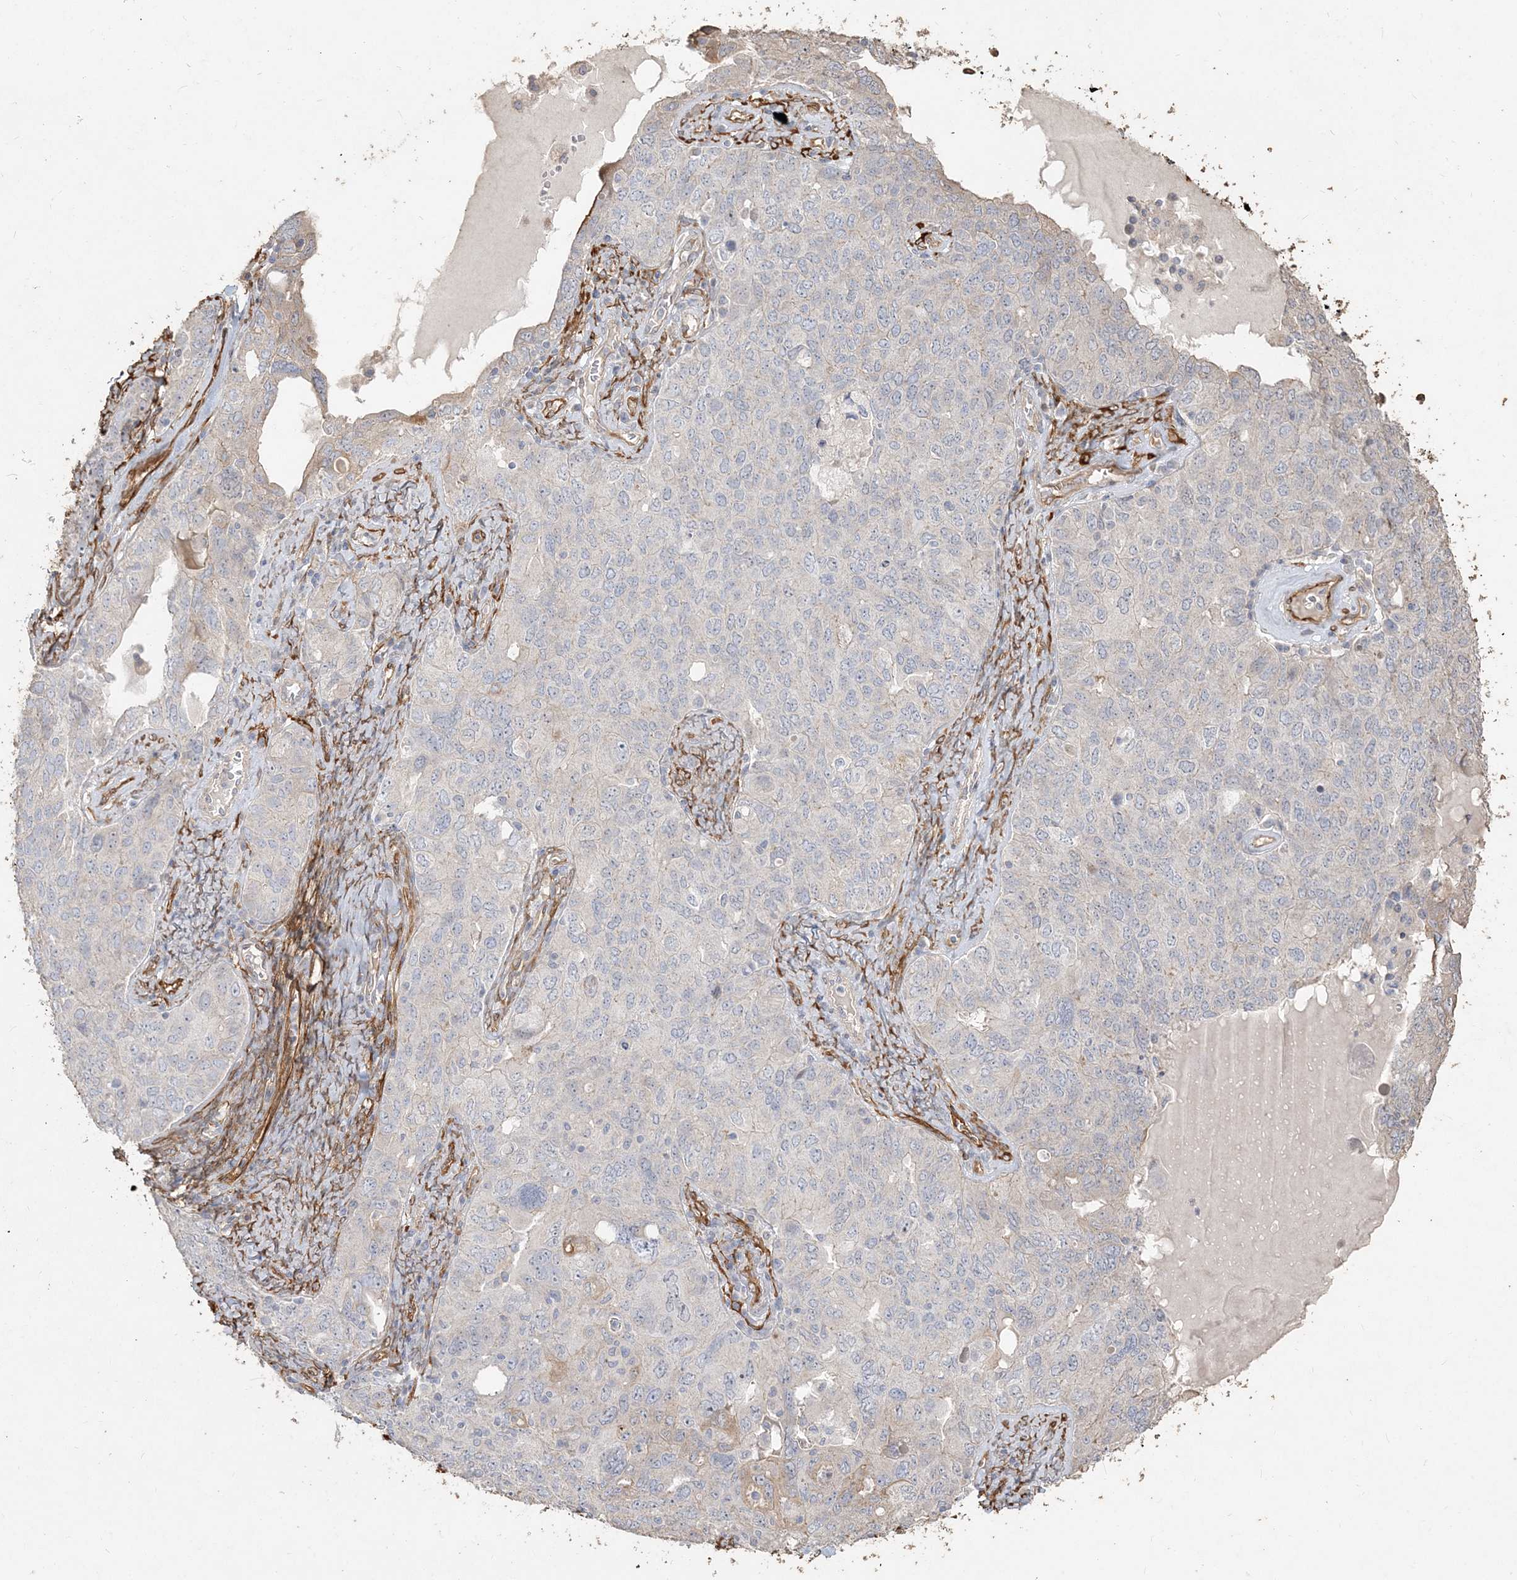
{"staining": {"intensity": "negative", "quantity": "none", "location": "none"}, "tissue": "ovarian cancer", "cell_type": "Tumor cells", "image_type": "cancer", "snomed": [{"axis": "morphology", "description": "Carcinoma, endometroid"}, {"axis": "topography", "description": "Ovary"}], "caption": "Immunohistochemical staining of ovarian cancer exhibits no significant expression in tumor cells.", "gene": "RNF145", "patient": {"sex": "female", "age": 62}}